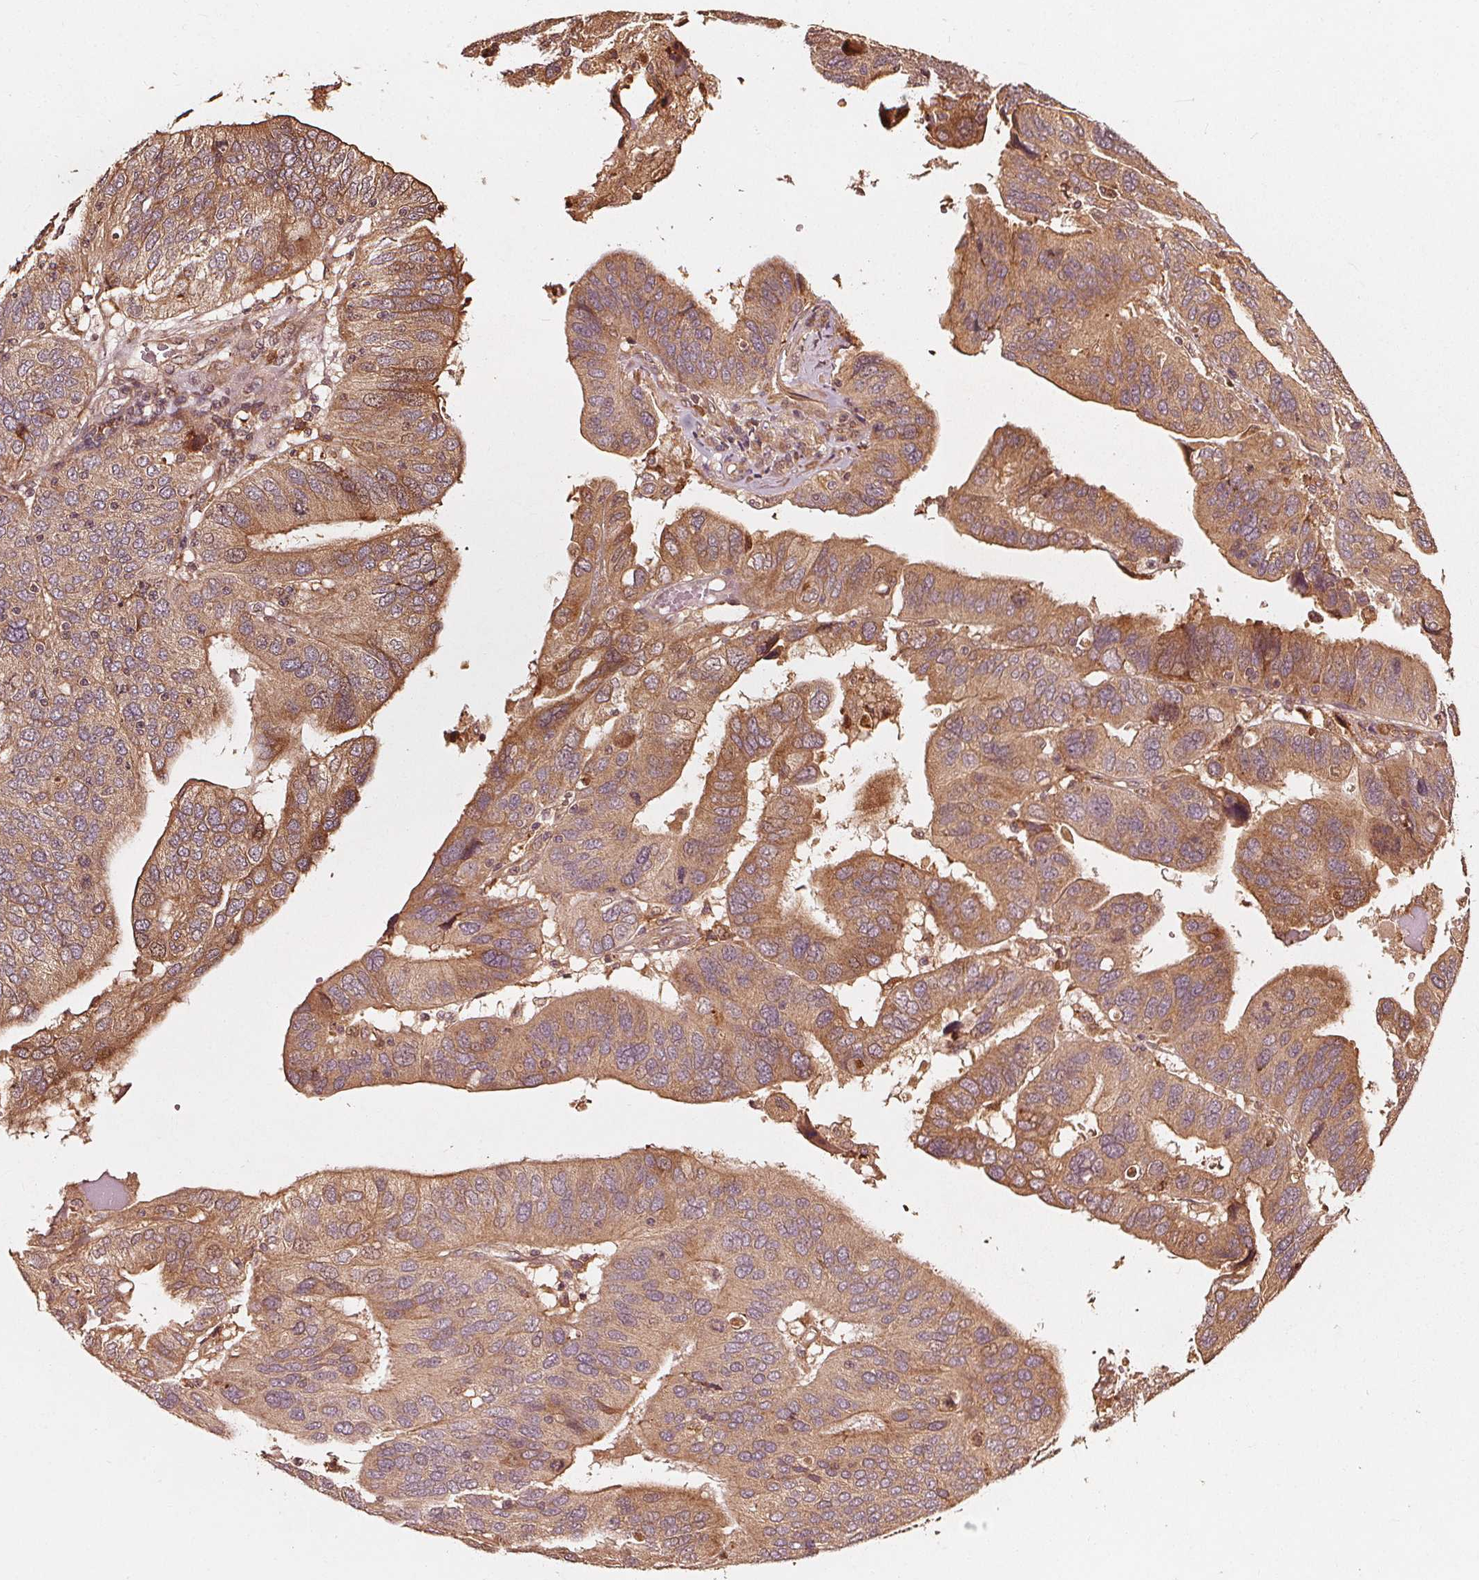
{"staining": {"intensity": "moderate", "quantity": ">75%", "location": "cytoplasmic/membranous"}, "tissue": "ovarian cancer", "cell_type": "Tumor cells", "image_type": "cancer", "snomed": [{"axis": "morphology", "description": "Cystadenocarcinoma, serous, NOS"}, {"axis": "topography", "description": "Ovary"}], "caption": "IHC of human ovarian serous cystadenocarcinoma shows medium levels of moderate cytoplasmic/membranous positivity in approximately >75% of tumor cells. Using DAB (brown) and hematoxylin (blue) stains, captured at high magnification using brightfield microscopy.", "gene": "NPC1", "patient": {"sex": "female", "age": 79}}